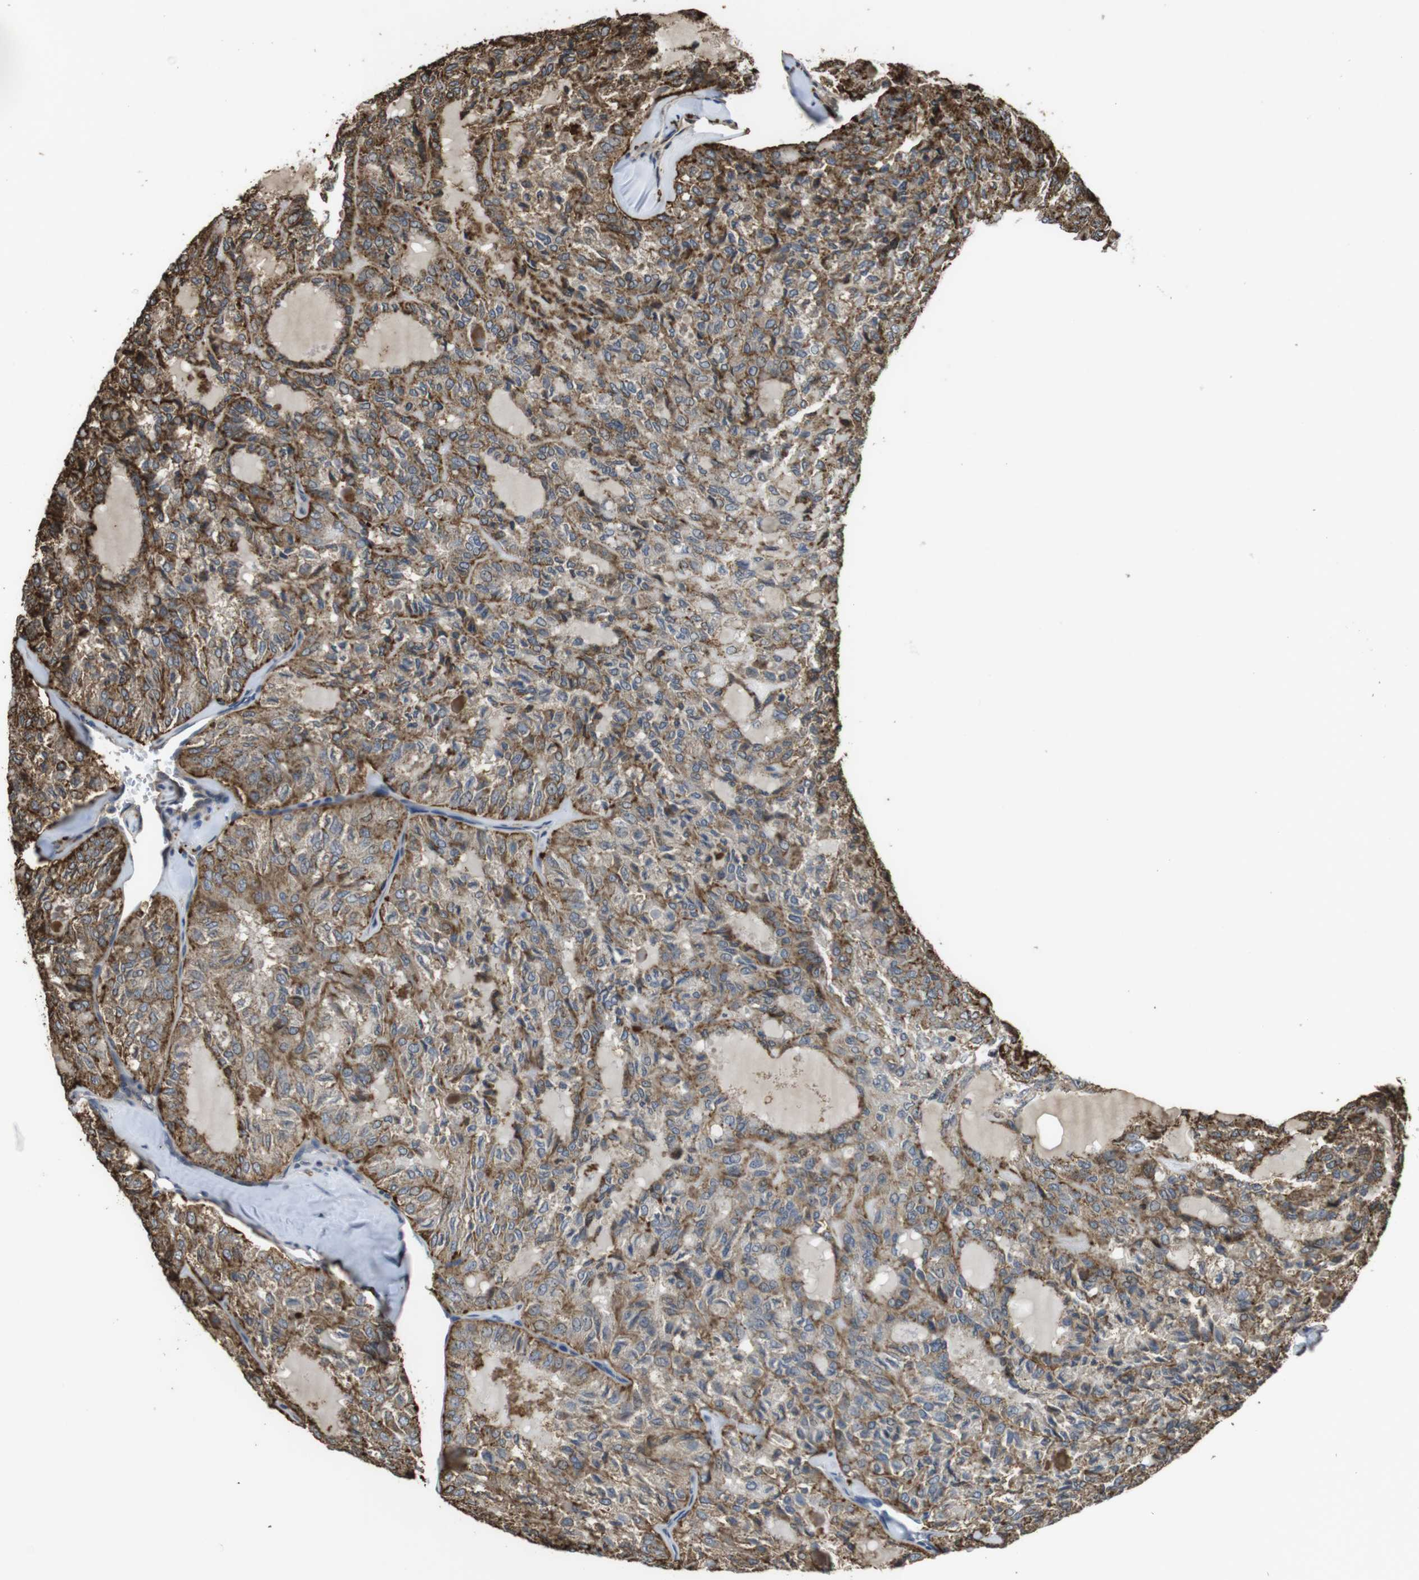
{"staining": {"intensity": "strong", "quantity": ">75%", "location": "cytoplasmic/membranous"}, "tissue": "thyroid cancer", "cell_type": "Tumor cells", "image_type": "cancer", "snomed": [{"axis": "morphology", "description": "Follicular adenoma carcinoma, NOS"}, {"axis": "topography", "description": "Thyroid gland"}], "caption": "This histopathology image displays thyroid follicular adenoma carcinoma stained with immunohistochemistry to label a protein in brown. The cytoplasmic/membranous of tumor cells show strong positivity for the protein. Nuclei are counter-stained blue.", "gene": "FZD10", "patient": {"sex": "male", "age": 75}}